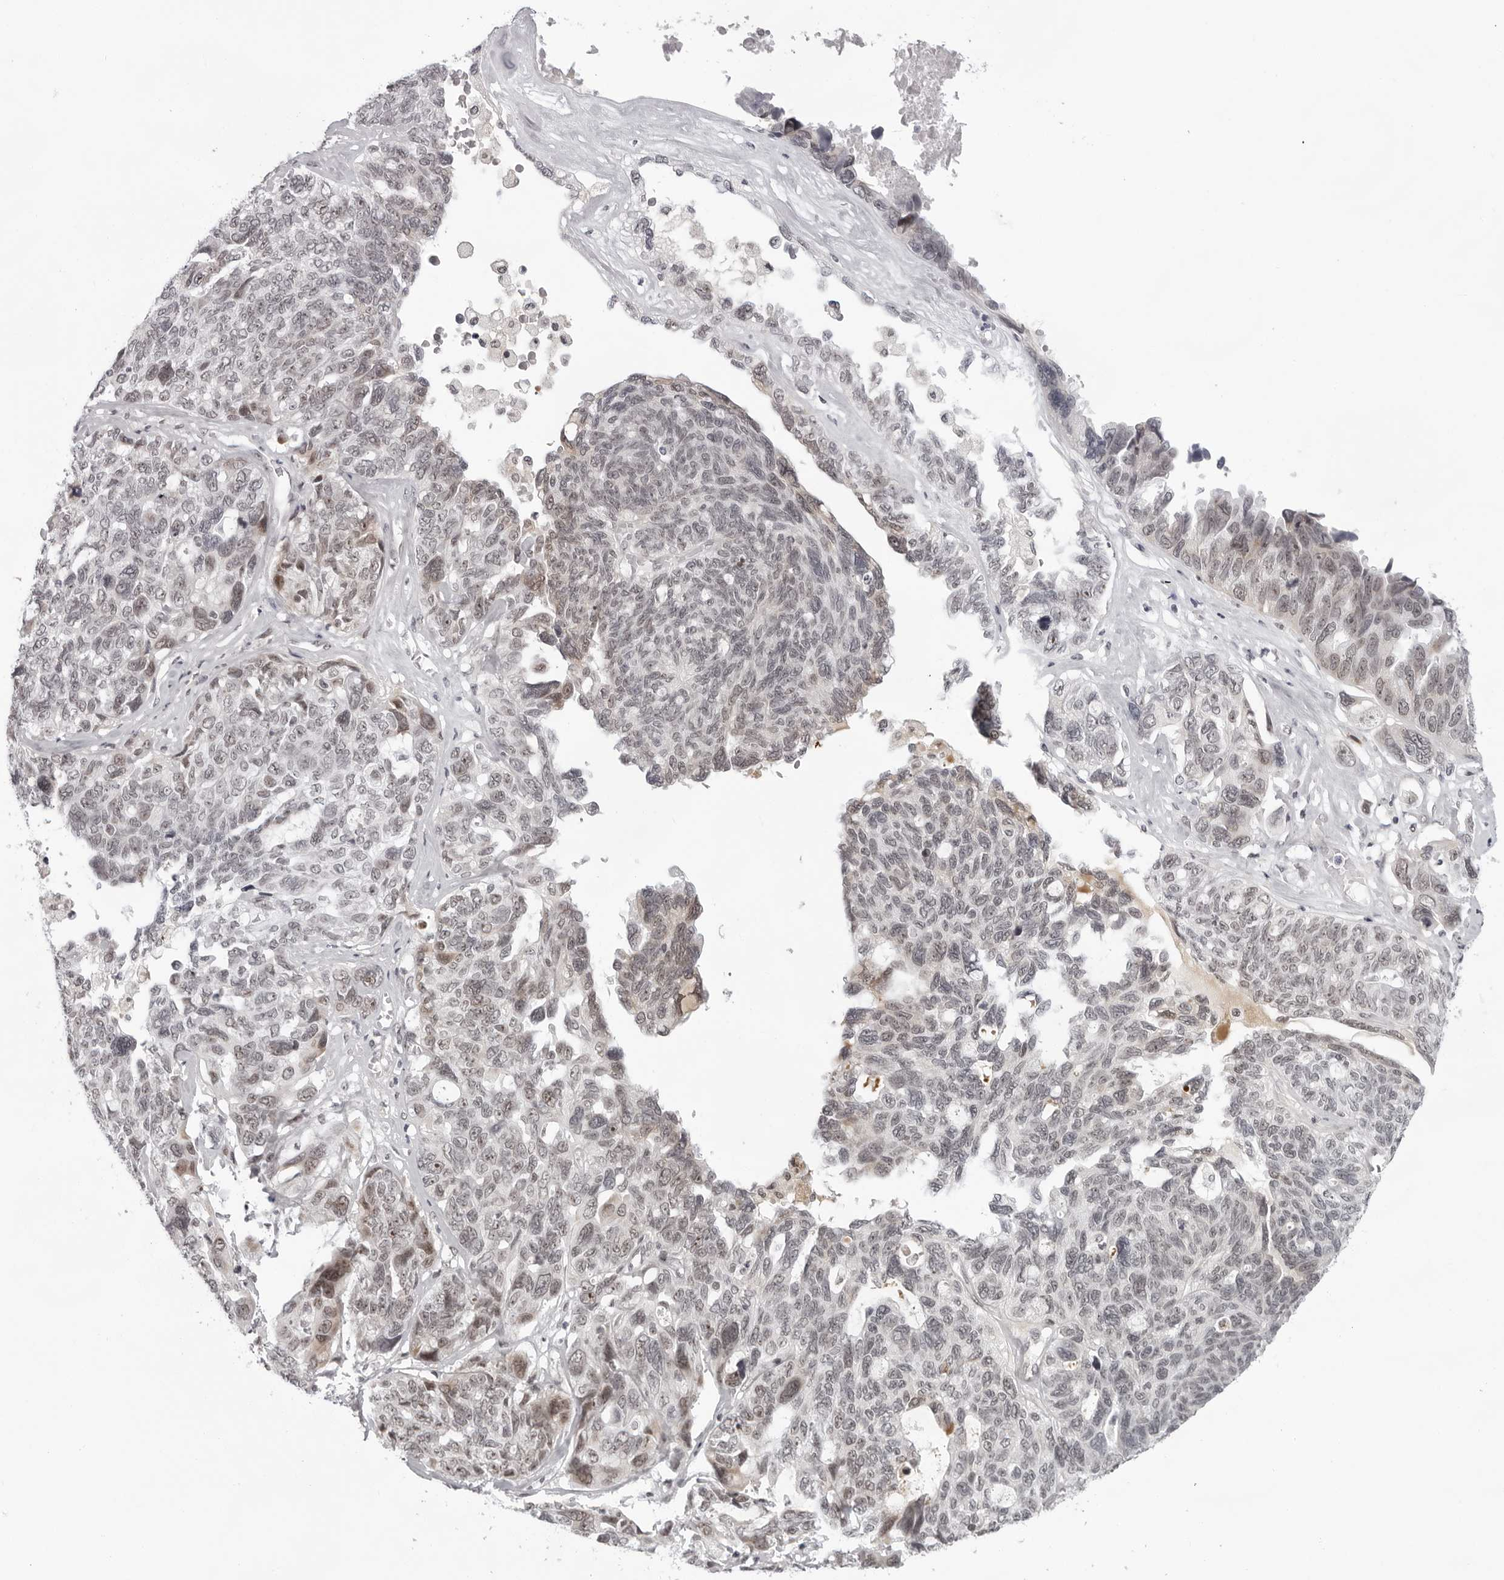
{"staining": {"intensity": "moderate", "quantity": "<25%", "location": "nuclear"}, "tissue": "ovarian cancer", "cell_type": "Tumor cells", "image_type": "cancer", "snomed": [{"axis": "morphology", "description": "Cystadenocarcinoma, serous, NOS"}, {"axis": "topography", "description": "Ovary"}], "caption": "Approximately <25% of tumor cells in ovarian cancer demonstrate moderate nuclear protein positivity as visualized by brown immunohistochemical staining.", "gene": "EXOSC10", "patient": {"sex": "female", "age": 79}}